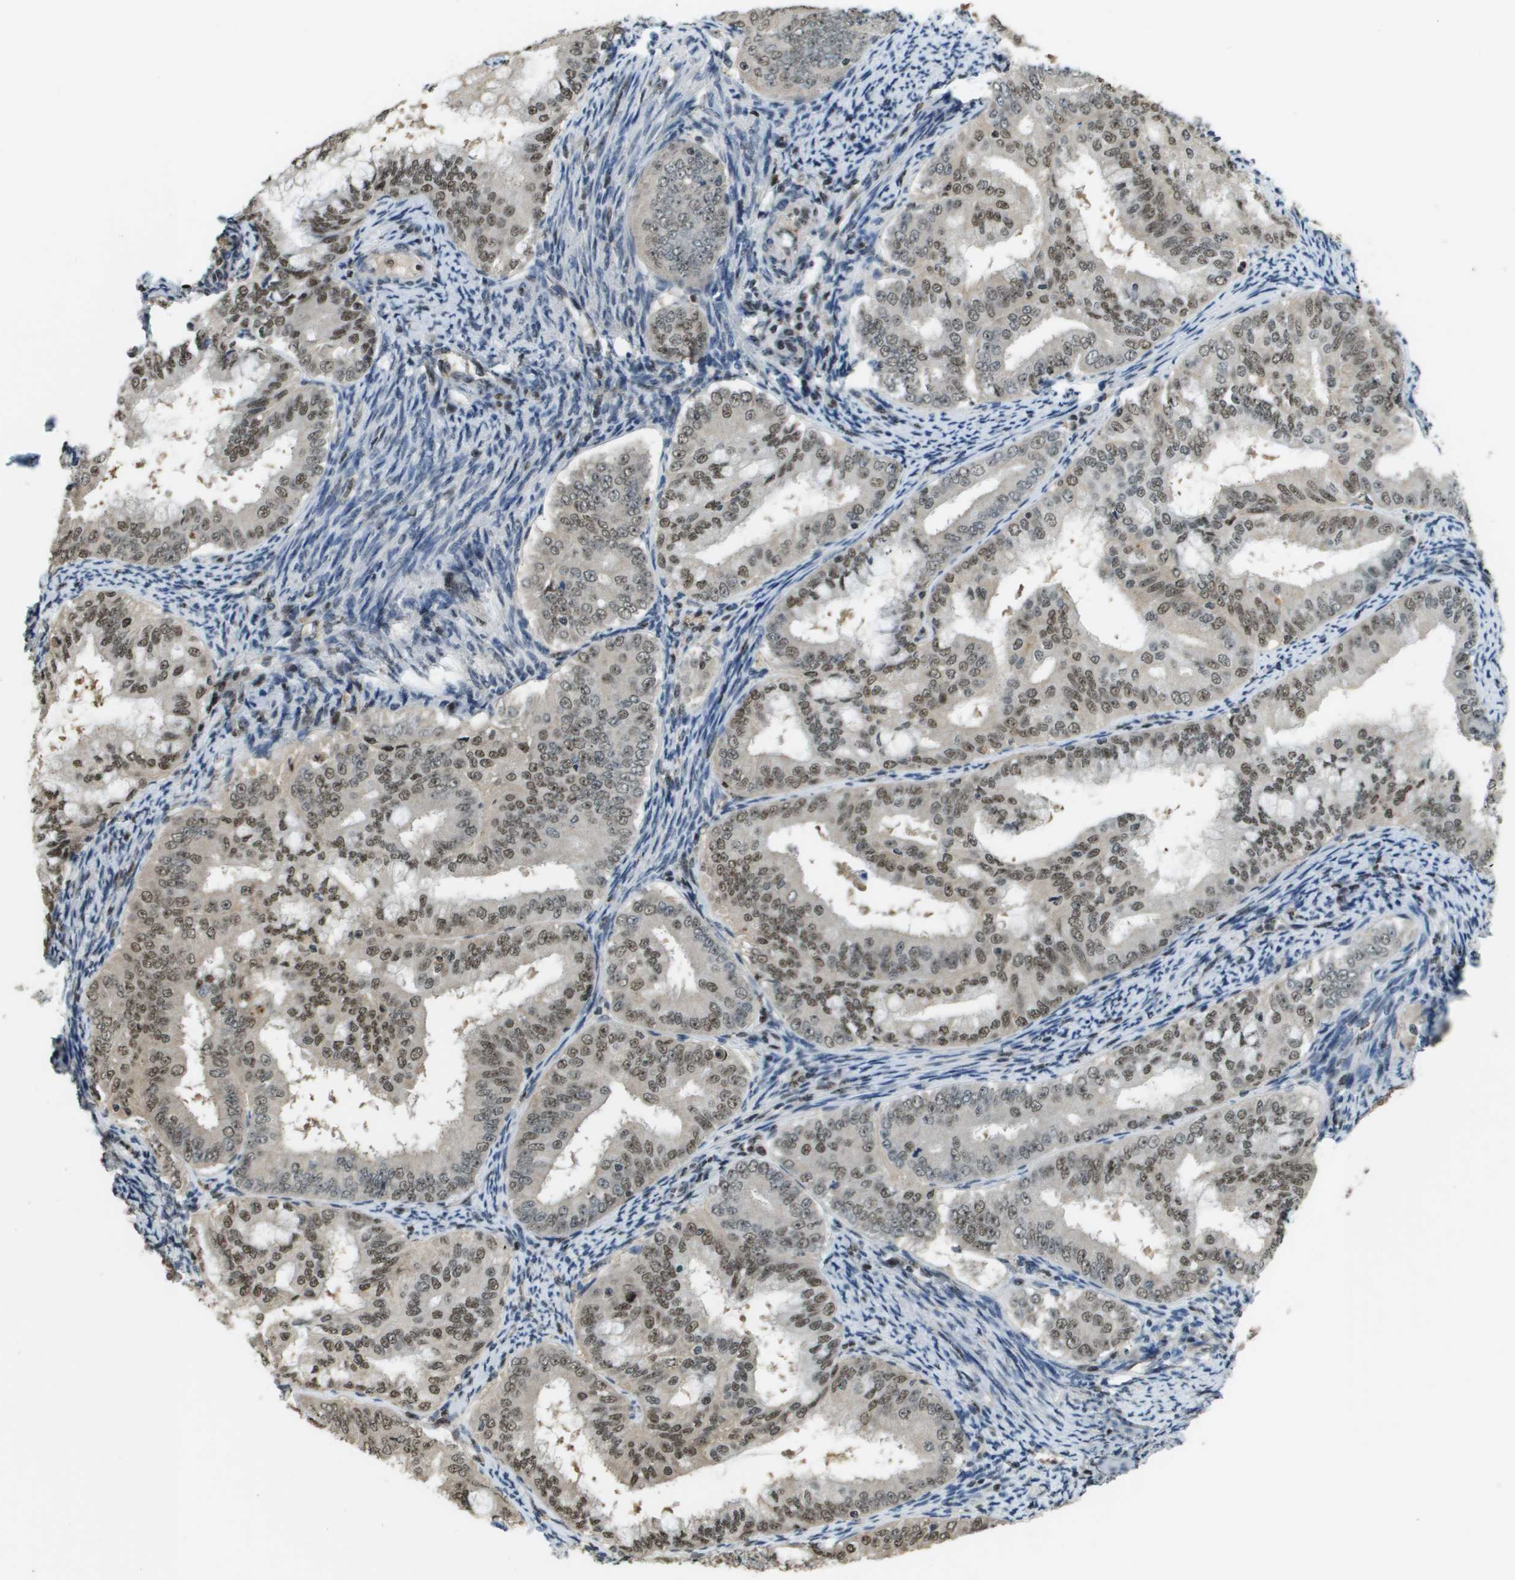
{"staining": {"intensity": "moderate", "quantity": "25%-75%", "location": "nuclear"}, "tissue": "endometrial cancer", "cell_type": "Tumor cells", "image_type": "cancer", "snomed": [{"axis": "morphology", "description": "Adenocarcinoma, NOS"}, {"axis": "topography", "description": "Endometrium"}], "caption": "DAB immunohistochemical staining of human endometrial adenocarcinoma shows moderate nuclear protein expression in about 25%-75% of tumor cells. (Brightfield microscopy of DAB IHC at high magnification).", "gene": "SP100", "patient": {"sex": "female", "age": 63}}